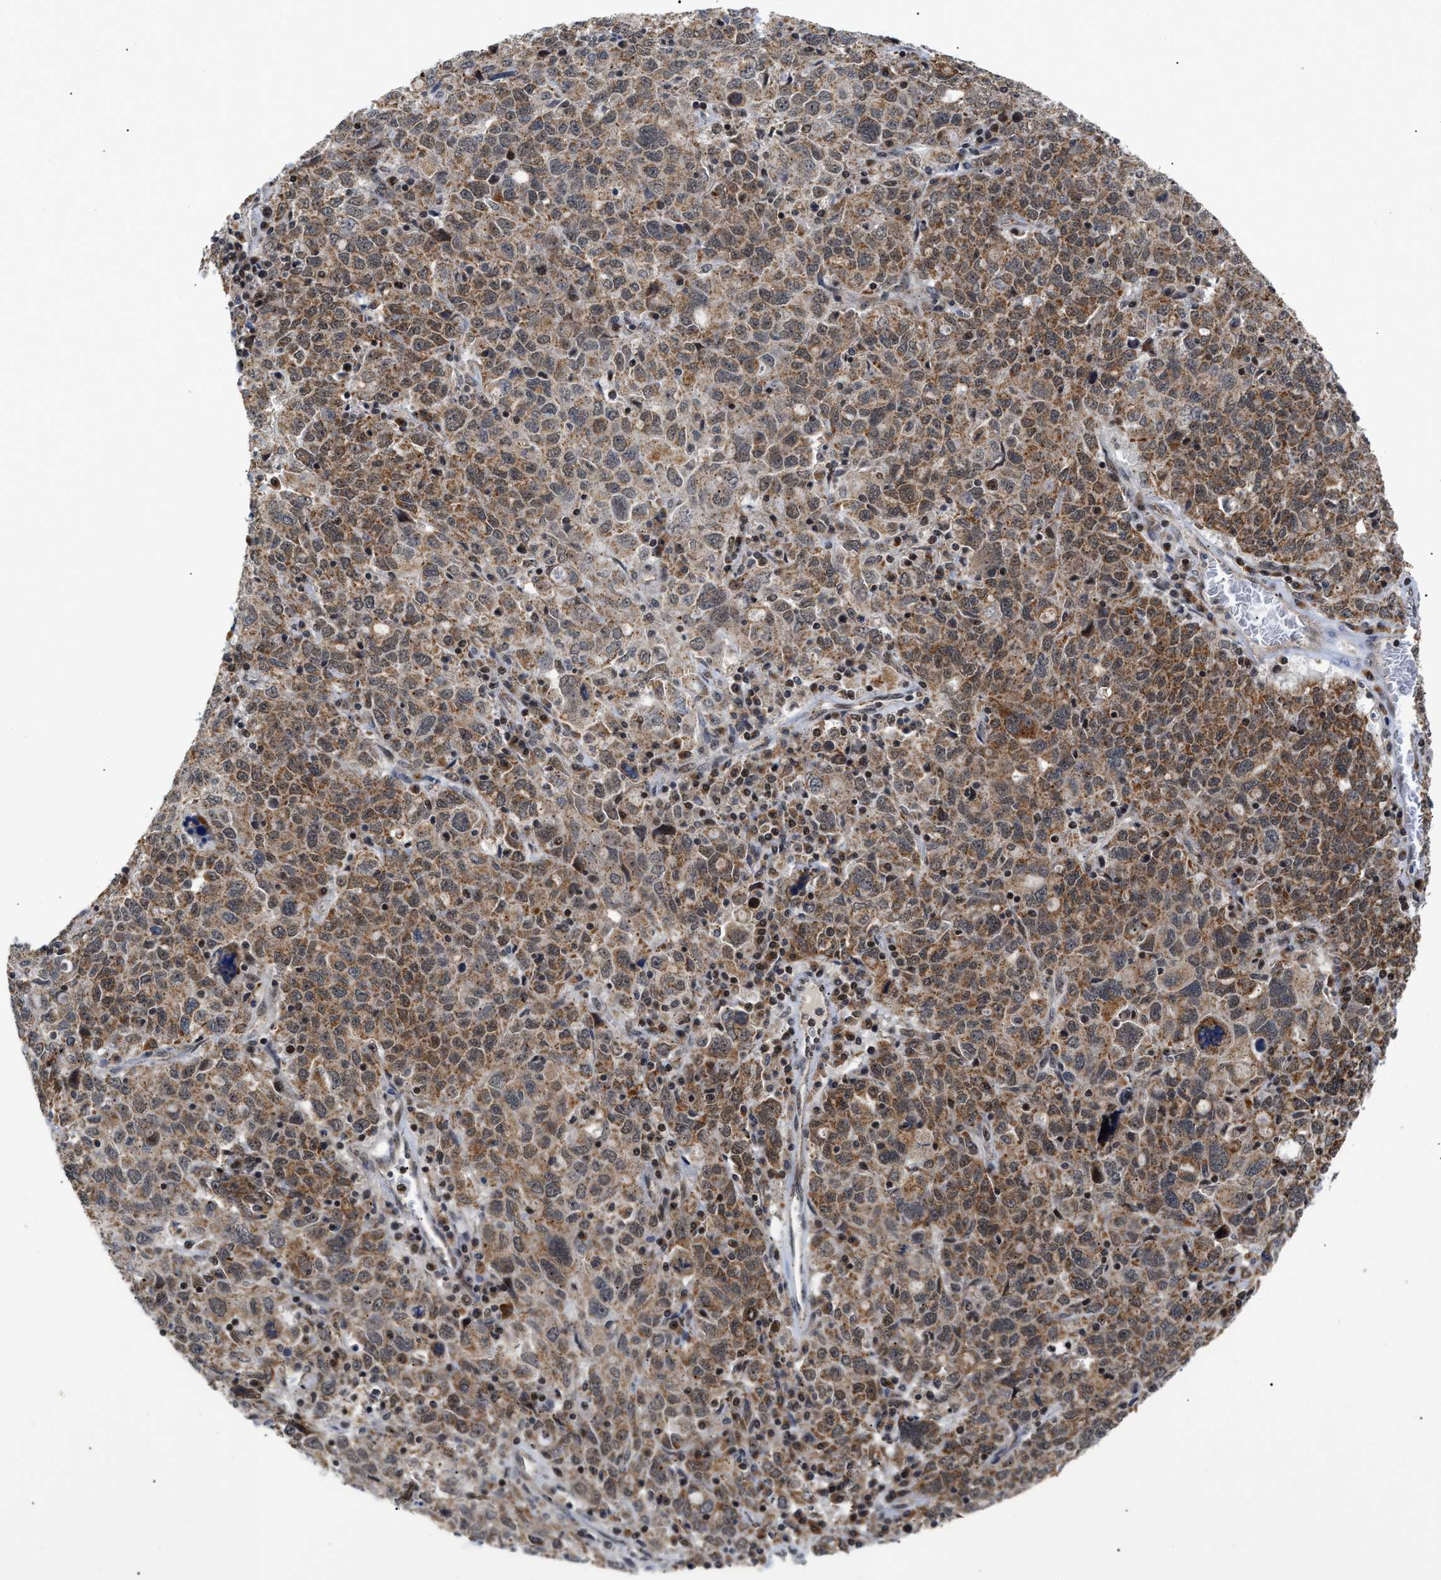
{"staining": {"intensity": "weak", "quantity": ">75%", "location": "cytoplasmic/membranous"}, "tissue": "ovarian cancer", "cell_type": "Tumor cells", "image_type": "cancer", "snomed": [{"axis": "morphology", "description": "Carcinoma, endometroid"}, {"axis": "topography", "description": "Ovary"}], "caption": "Immunohistochemistry of ovarian endometroid carcinoma exhibits low levels of weak cytoplasmic/membranous expression in about >75% of tumor cells.", "gene": "ZBTB11", "patient": {"sex": "female", "age": 62}}